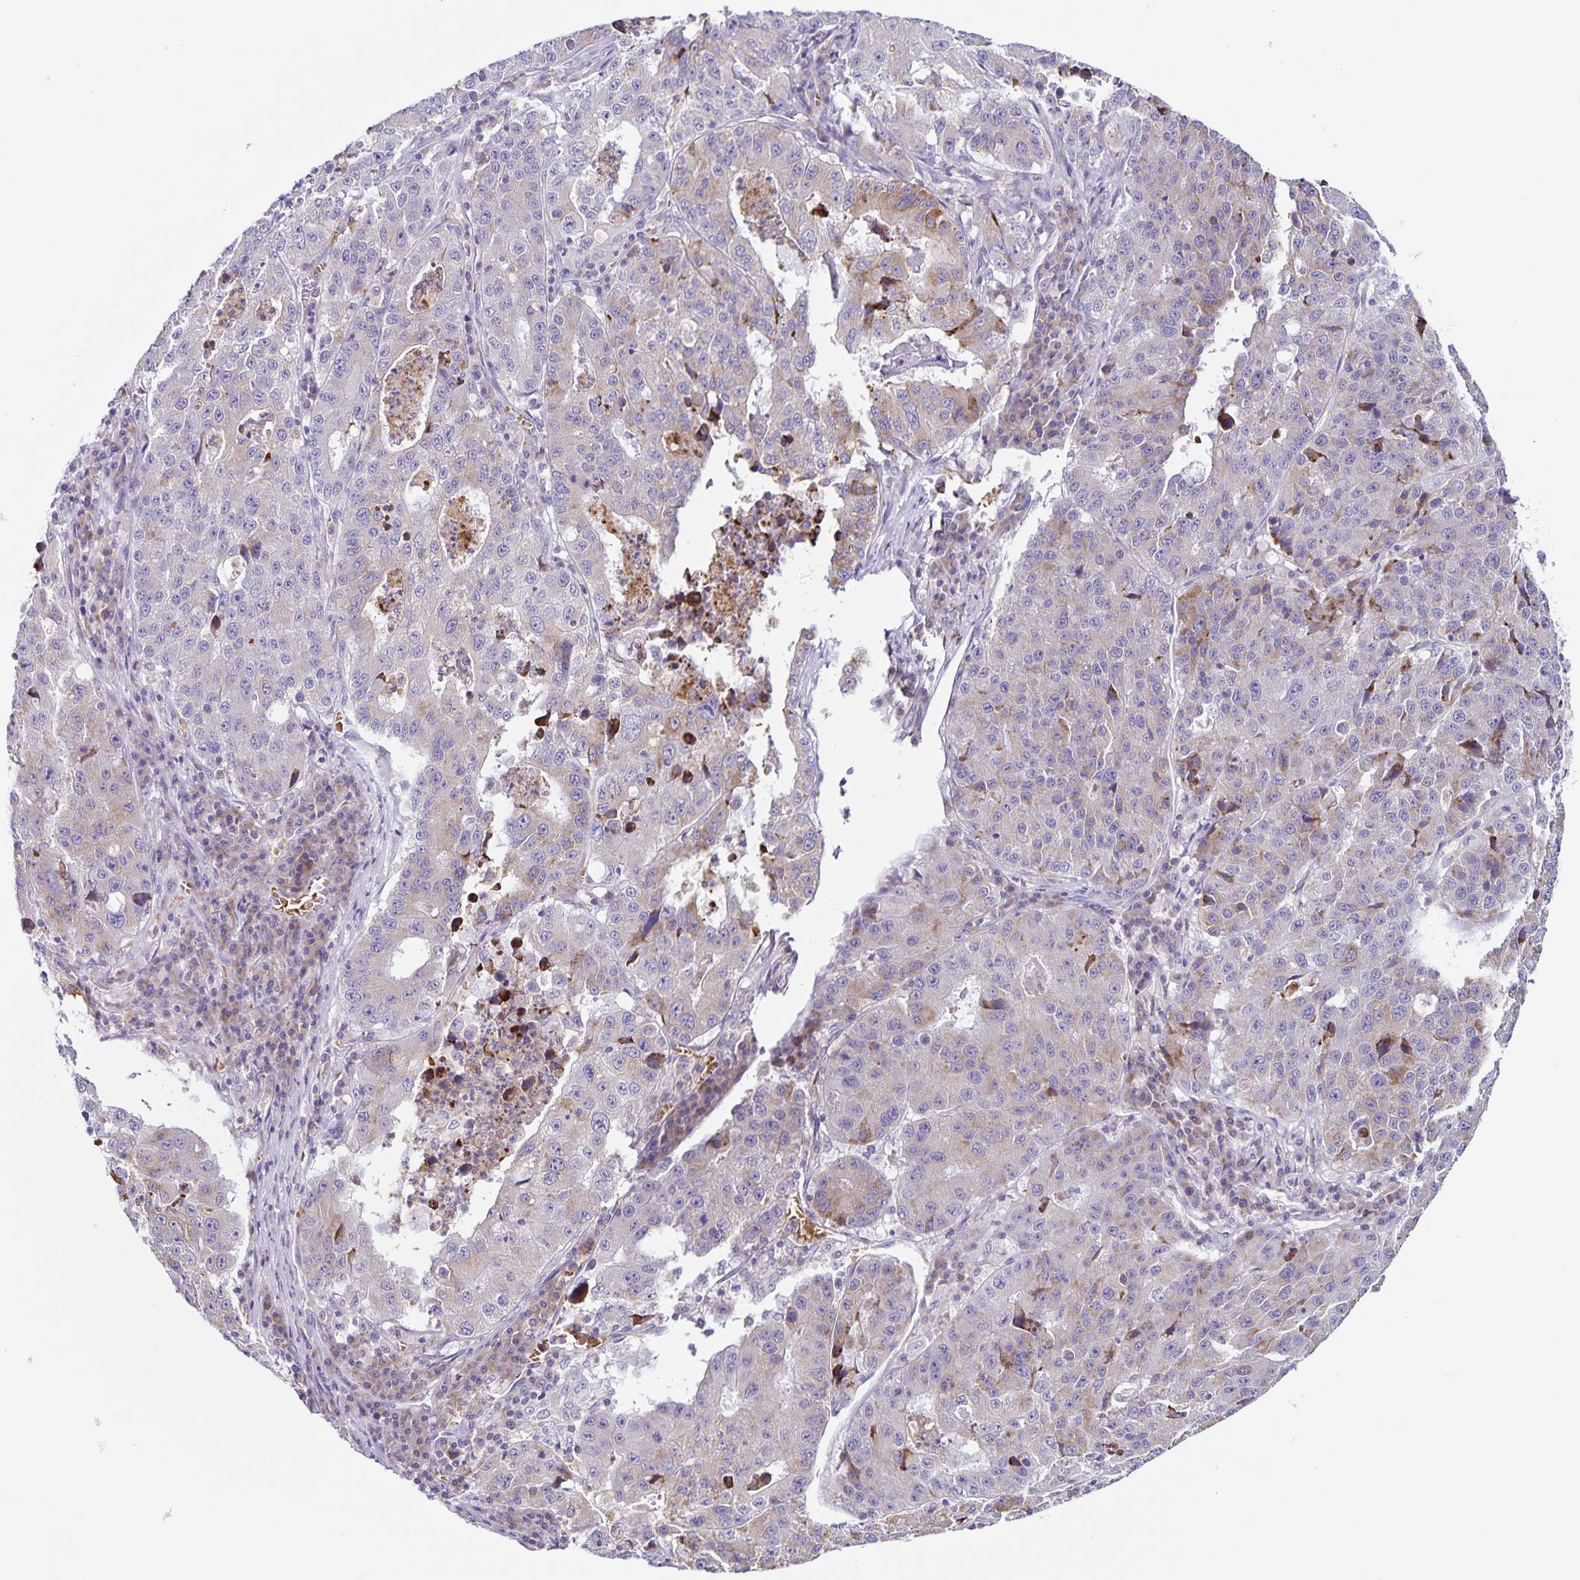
{"staining": {"intensity": "moderate", "quantity": "<25%", "location": "cytoplasmic/membranous"}, "tissue": "stomach cancer", "cell_type": "Tumor cells", "image_type": "cancer", "snomed": [{"axis": "morphology", "description": "Adenocarcinoma, NOS"}, {"axis": "topography", "description": "Stomach"}], "caption": "DAB immunohistochemical staining of human stomach cancer exhibits moderate cytoplasmic/membranous protein positivity in approximately <25% of tumor cells.", "gene": "STPG4", "patient": {"sex": "male", "age": 71}}